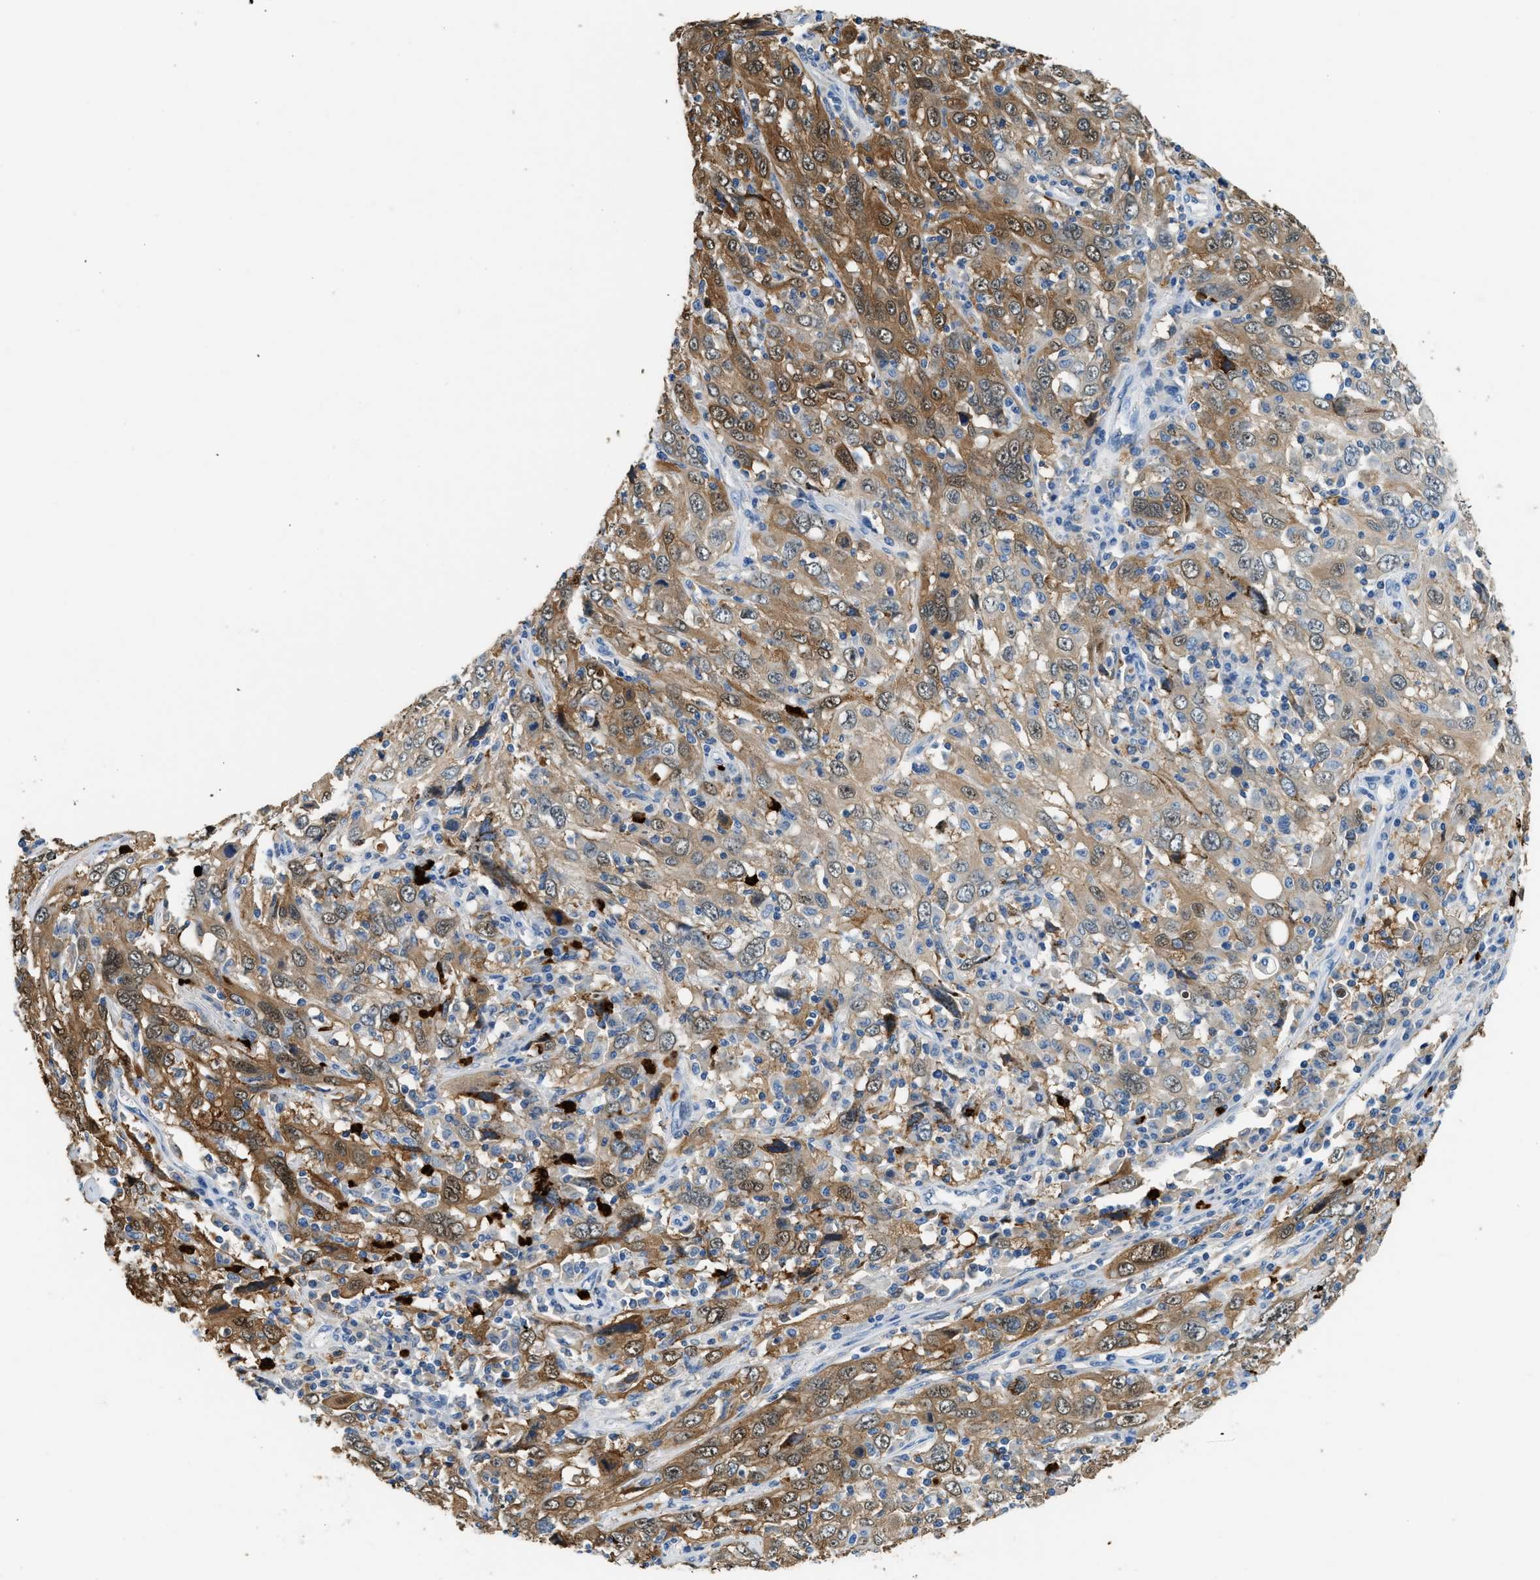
{"staining": {"intensity": "moderate", "quantity": ">75%", "location": "cytoplasmic/membranous"}, "tissue": "cervical cancer", "cell_type": "Tumor cells", "image_type": "cancer", "snomed": [{"axis": "morphology", "description": "Squamous cell carcinoma, NOS"}, {"axis": "topography", "description": "Cervix"}], "caption": "Protein analysis of cervical cancer (squamous cell carcinoma) tissue demonstrates moderate cytoplasmic/membranous staining in about >75% of tumor cells.", "gene": "ANXA3", "patient": {"sex": "female", "age": 46}}